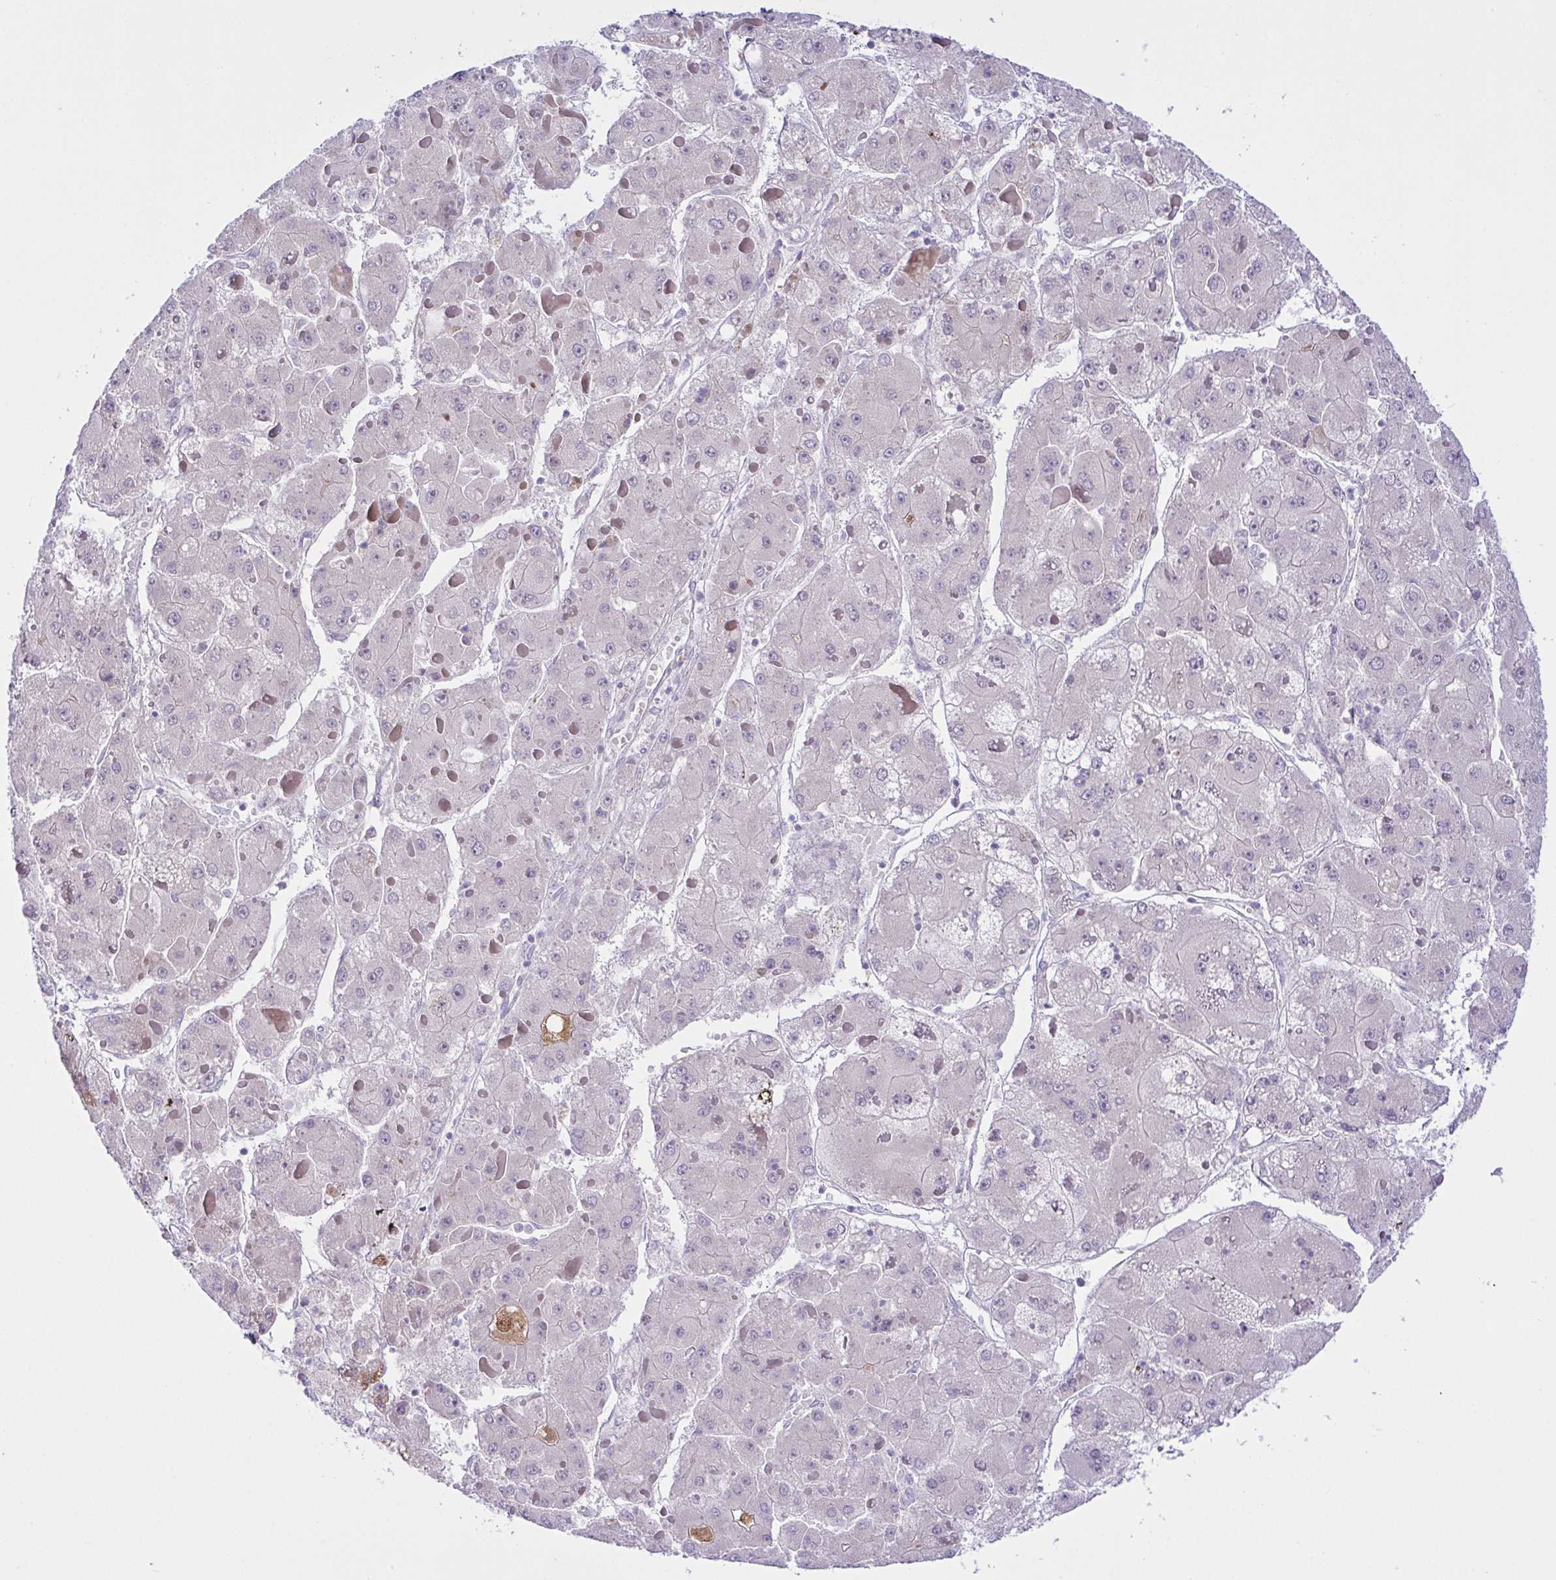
{"staining": {"intensity": "negative", "quantity": "none", "location": "none"}, "tissue": "liver cancer", "cell_type": "Tumor cells", "image_type": "cancer", "snomed": [{"axis": "morphology", "description": "Carcinoma, Hepatocellular, NOS"}, {"axis": "topography", "description": "Liver"}], "caption": "A histopathology image of human liver cancer is negative for staining in tumor cells. (Stains: DAB (3,3'-diaminobenzidine) immunohistochemistry (IHC) with hematoxylin counter stain, Microscopy: brightfield microscopy at high magnification).", "gene": "SYNPO2L", "patient": {"sex": "female", "age": 73}}